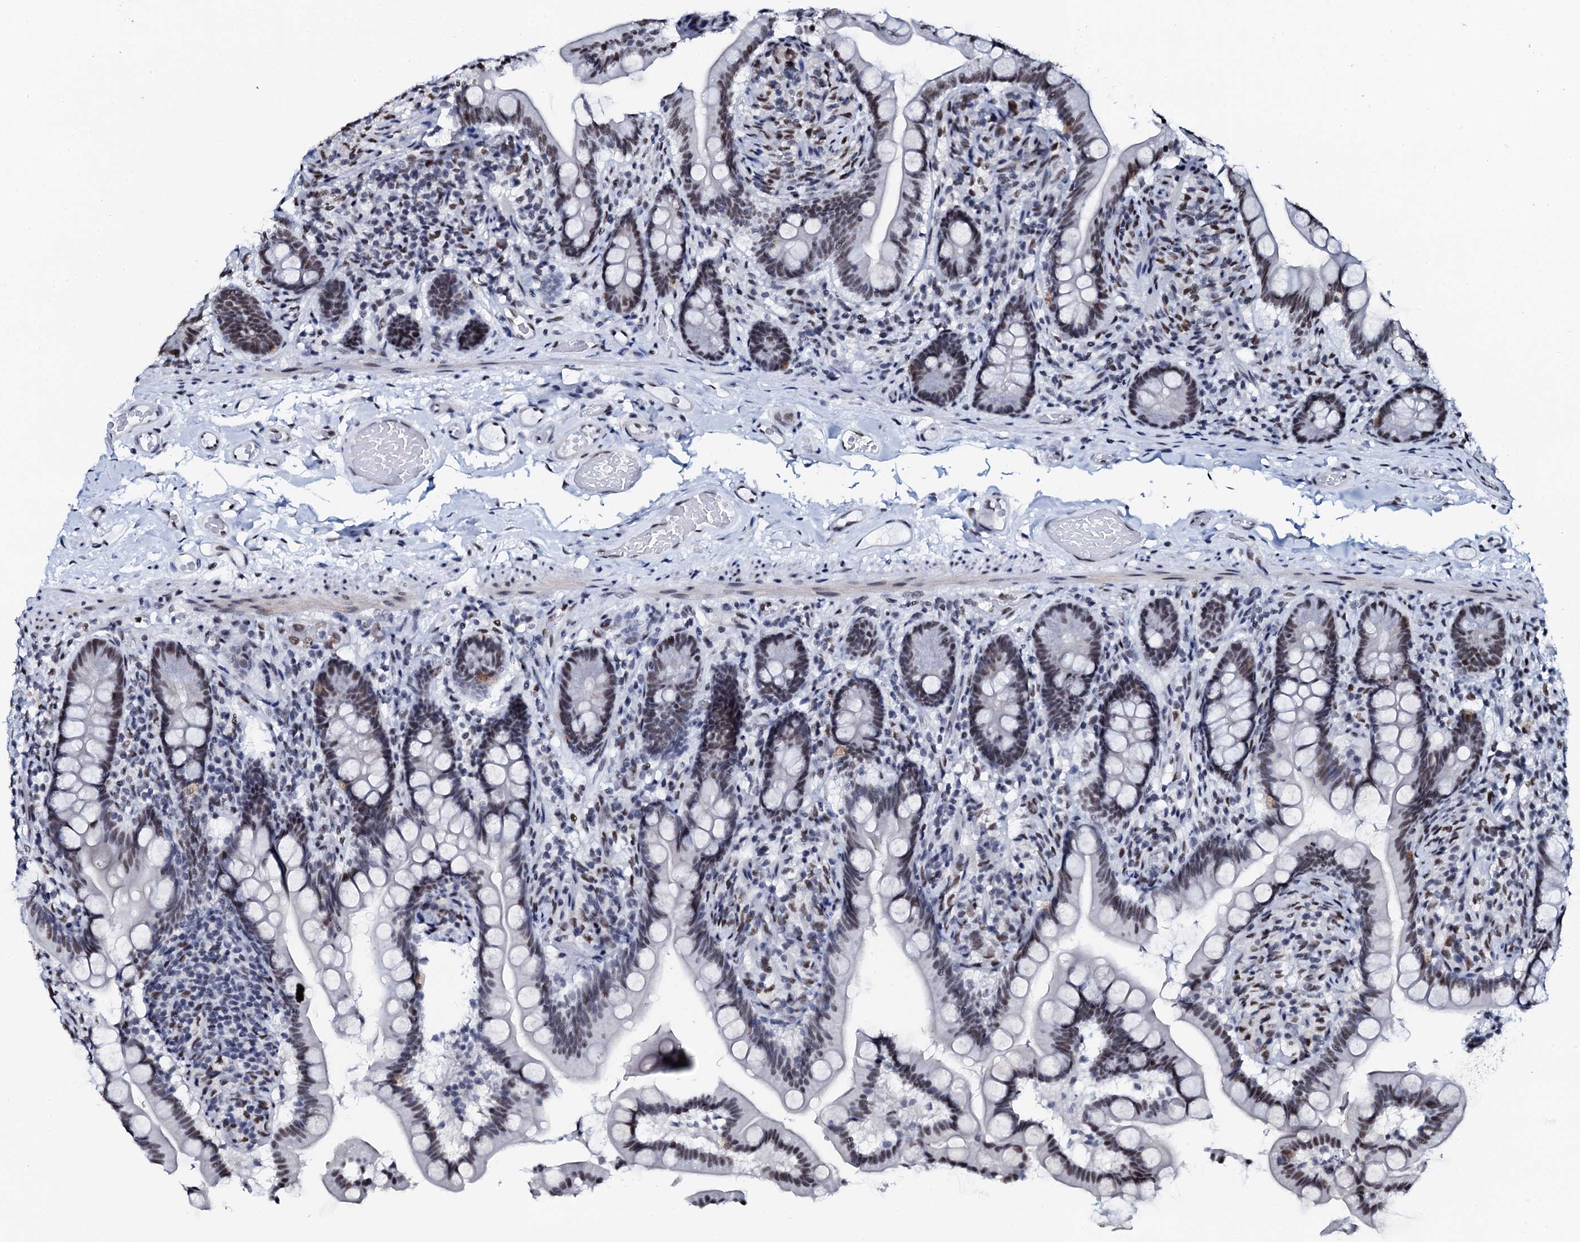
{"staining": {"intensity": "moderate", "quantity": ">75%", "location": "nuclear"}, "tissue": "small intestine", "cell_type": "Glandular cells", "image_type": "normal", "snomed": [{"axis": "morphology", "description": "Normal tissue, NOS"}, {"axis": "topography", "description": "Small intestine"}], "caption": "Glandular cells reveal moderate nuclear staining in about >75% of cells in normal small intestine.", "gene": "NKAPD1", "patient": {"sex": "female", "age": 64}}